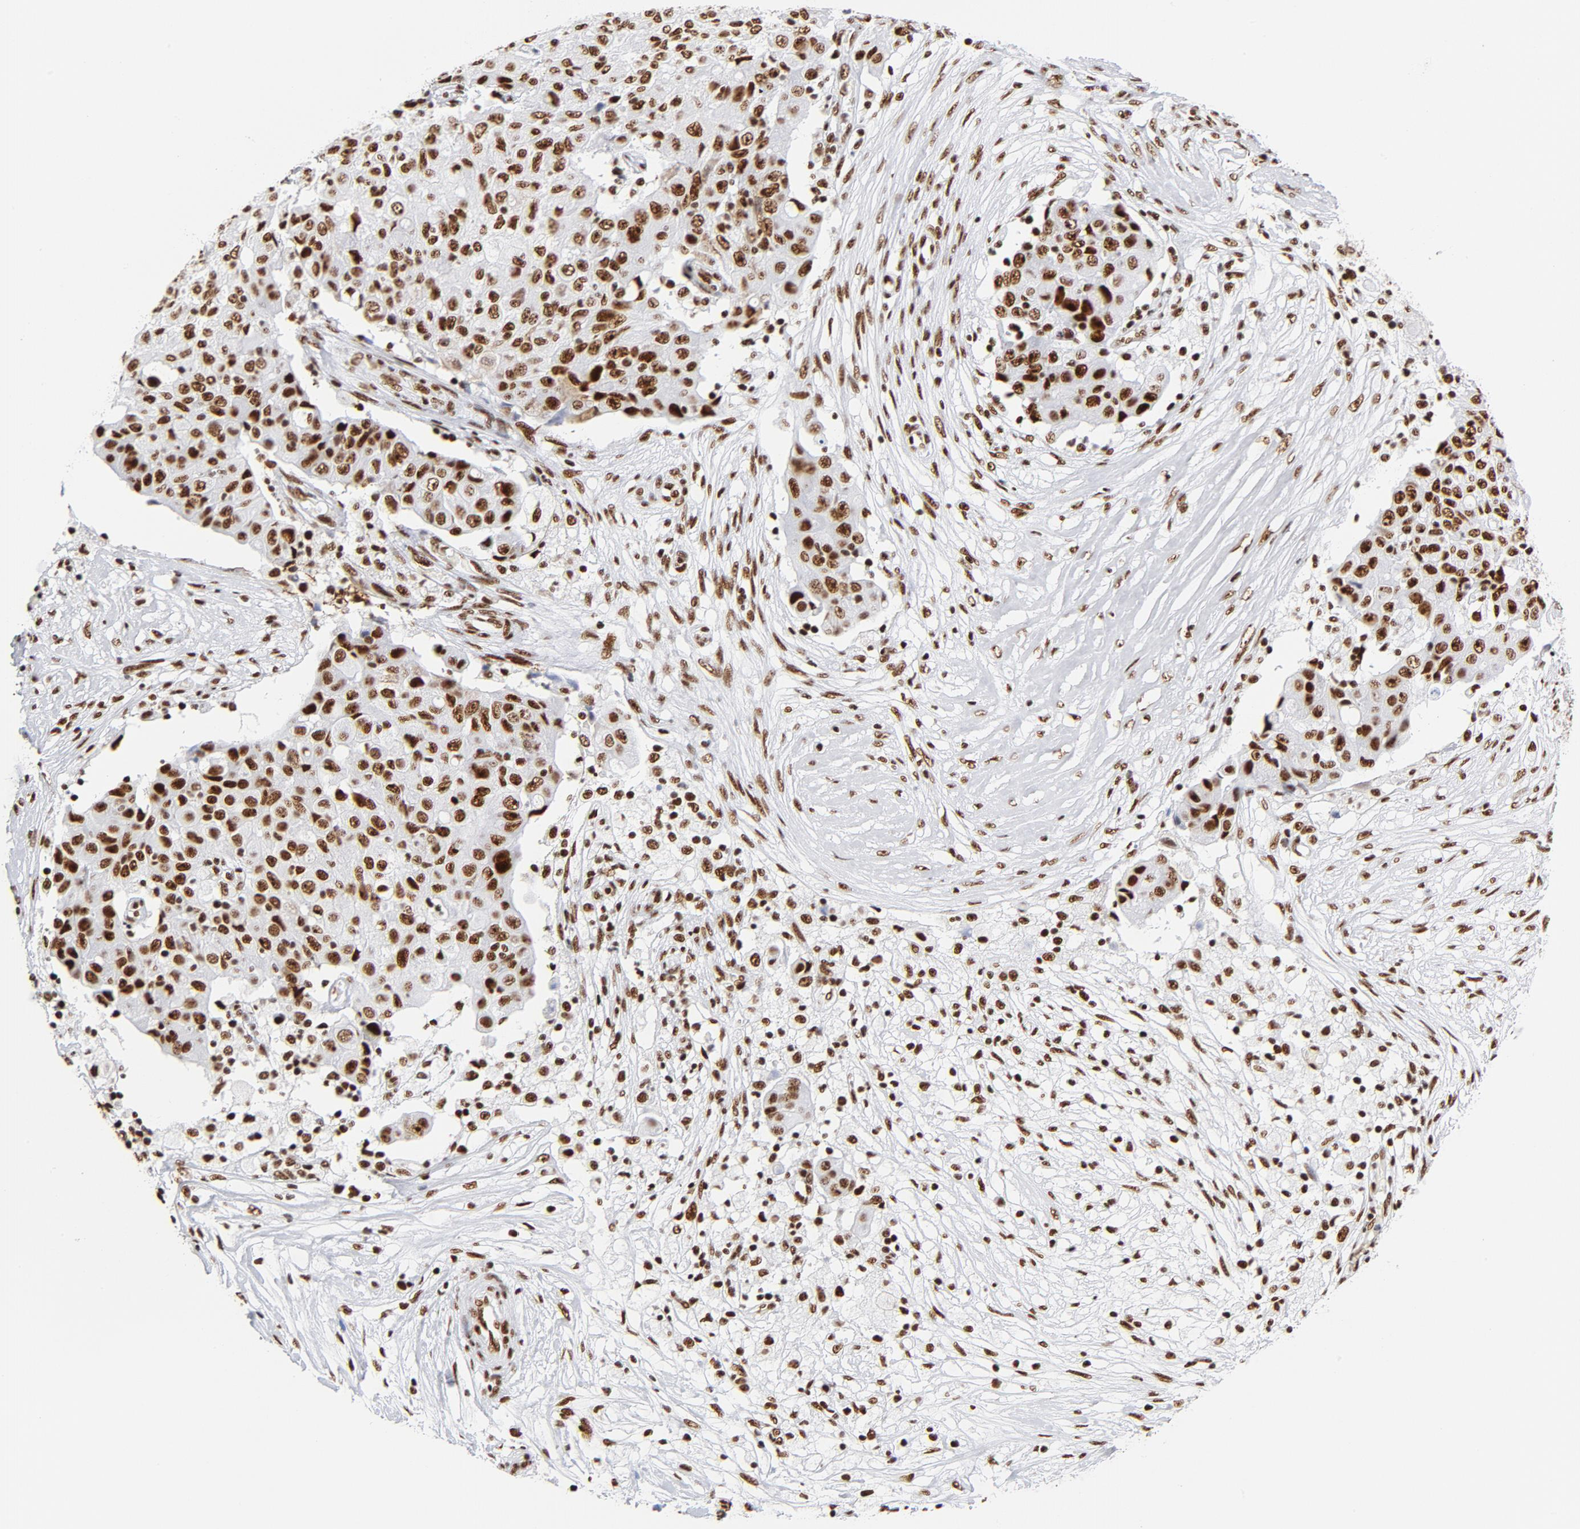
{"staining": {"intensity": "strong", "quantity": ">75%", "location": "nuclear"}, "tissue": "ovarian cancer", "cell_type": "Tumor cells", "image_type": "cancer", "snomed": [{"axis": "morphology", "description": "Carcinoma, endometroid"}, {"axis": "topography", "description": "Ovary"}], "caption": "A brown stain highlights strong nuclear expression of a protein in ovarian endometroid carcinoma tumor cells.", "gene": "XRCC5", "patient": {"sex": "female", "age": 42}}